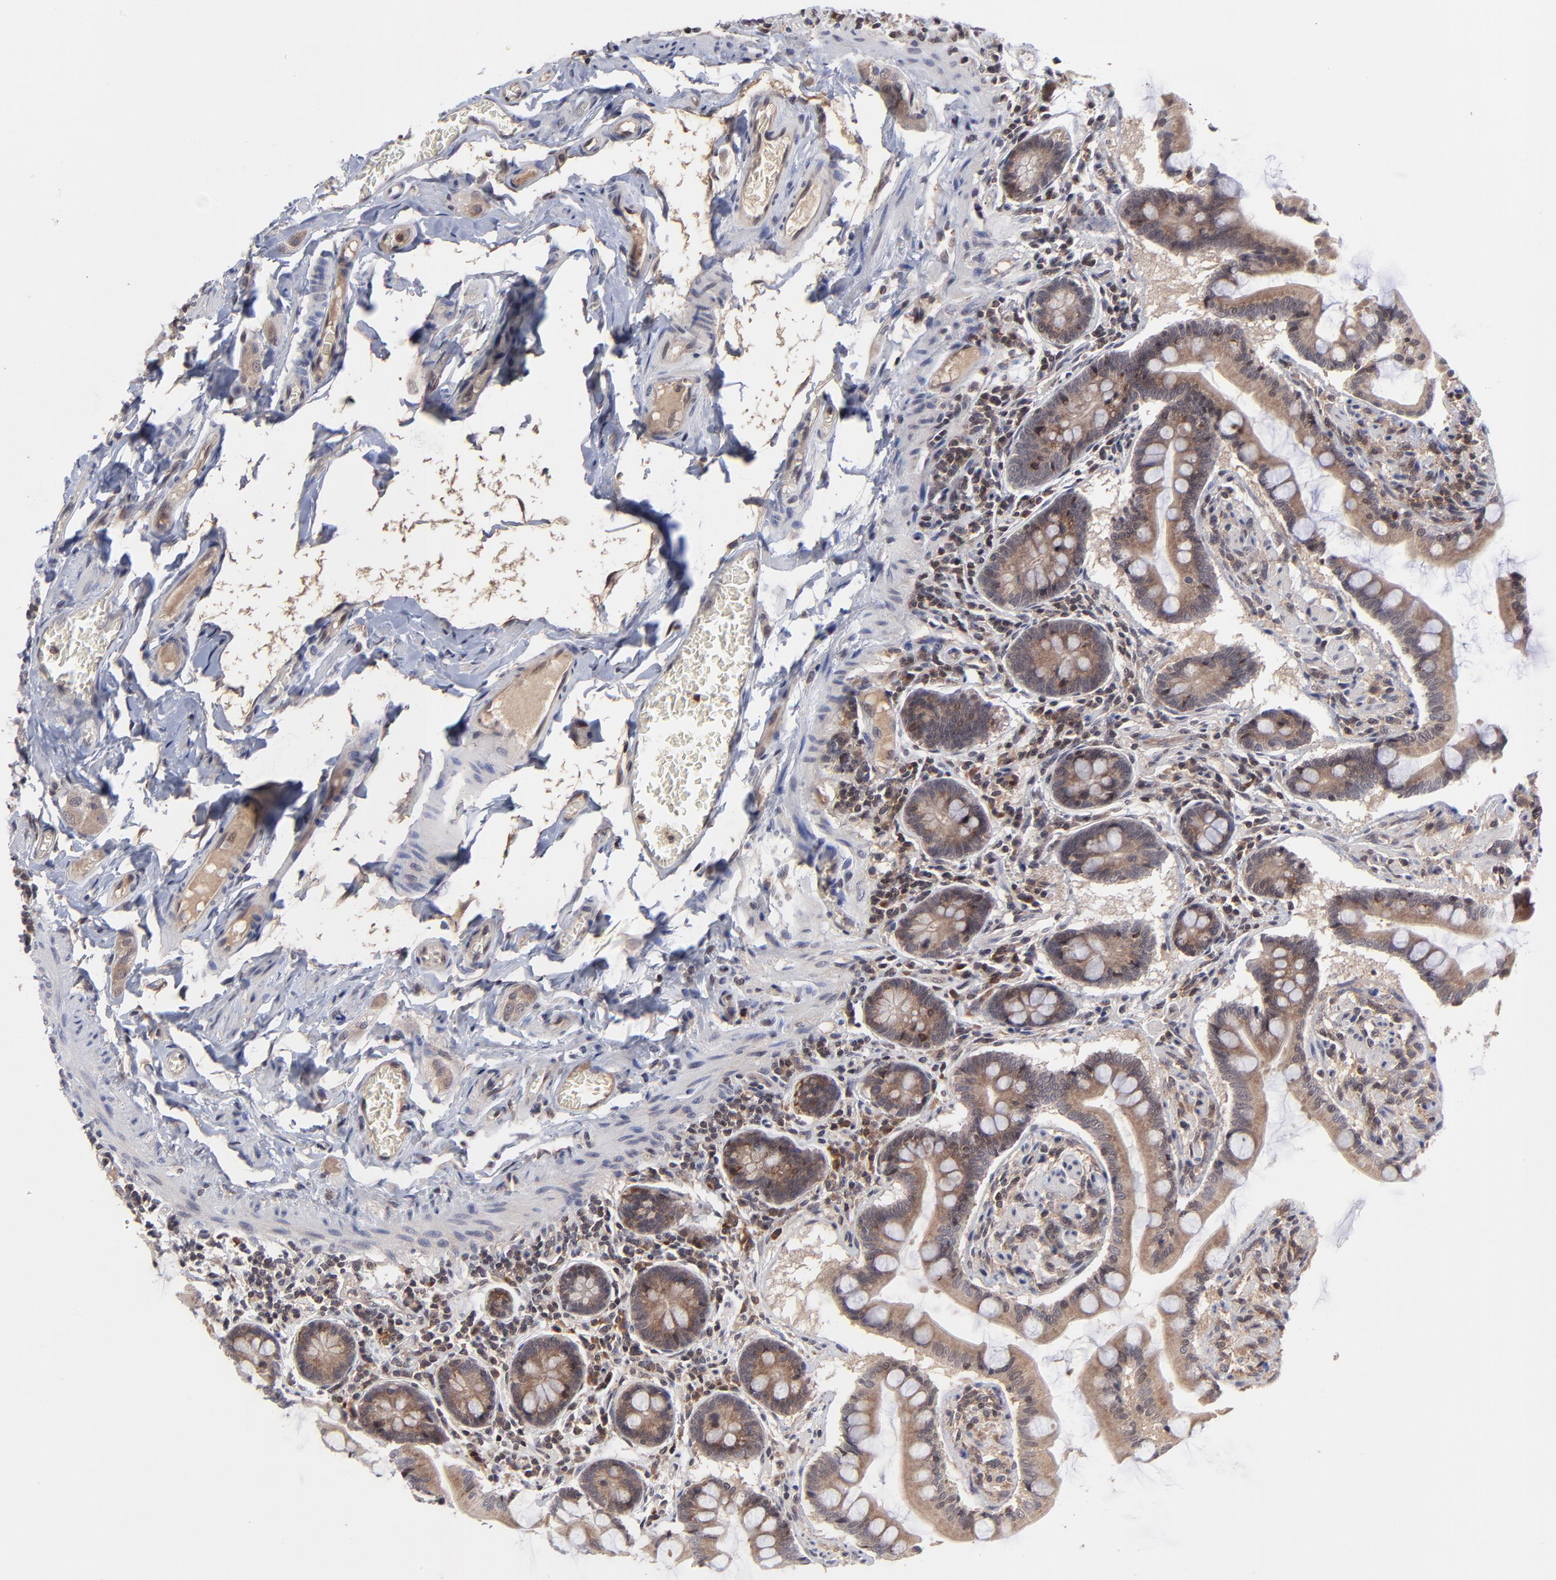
{"staining": {"intensity": "moderate", "quantity": ">75%", "location": "cytoplasmic/membranous"}, "tissue": "small intestine", "cell_type": "Glandular cells", "image_type": "normal", "snomed": [{"axis": "morphology", "description": "Normal tissue, NOS"}, {"axis": "topography", "description": "Small intestine"}], "caption": "Protein staining by IHC displays moderate cytoplasmic/membranous staining in about >75% of glandular cells in unremarkable small intestine.", "gene": "UBE2L6", "patient": {"sex": "male", "age": 41}}